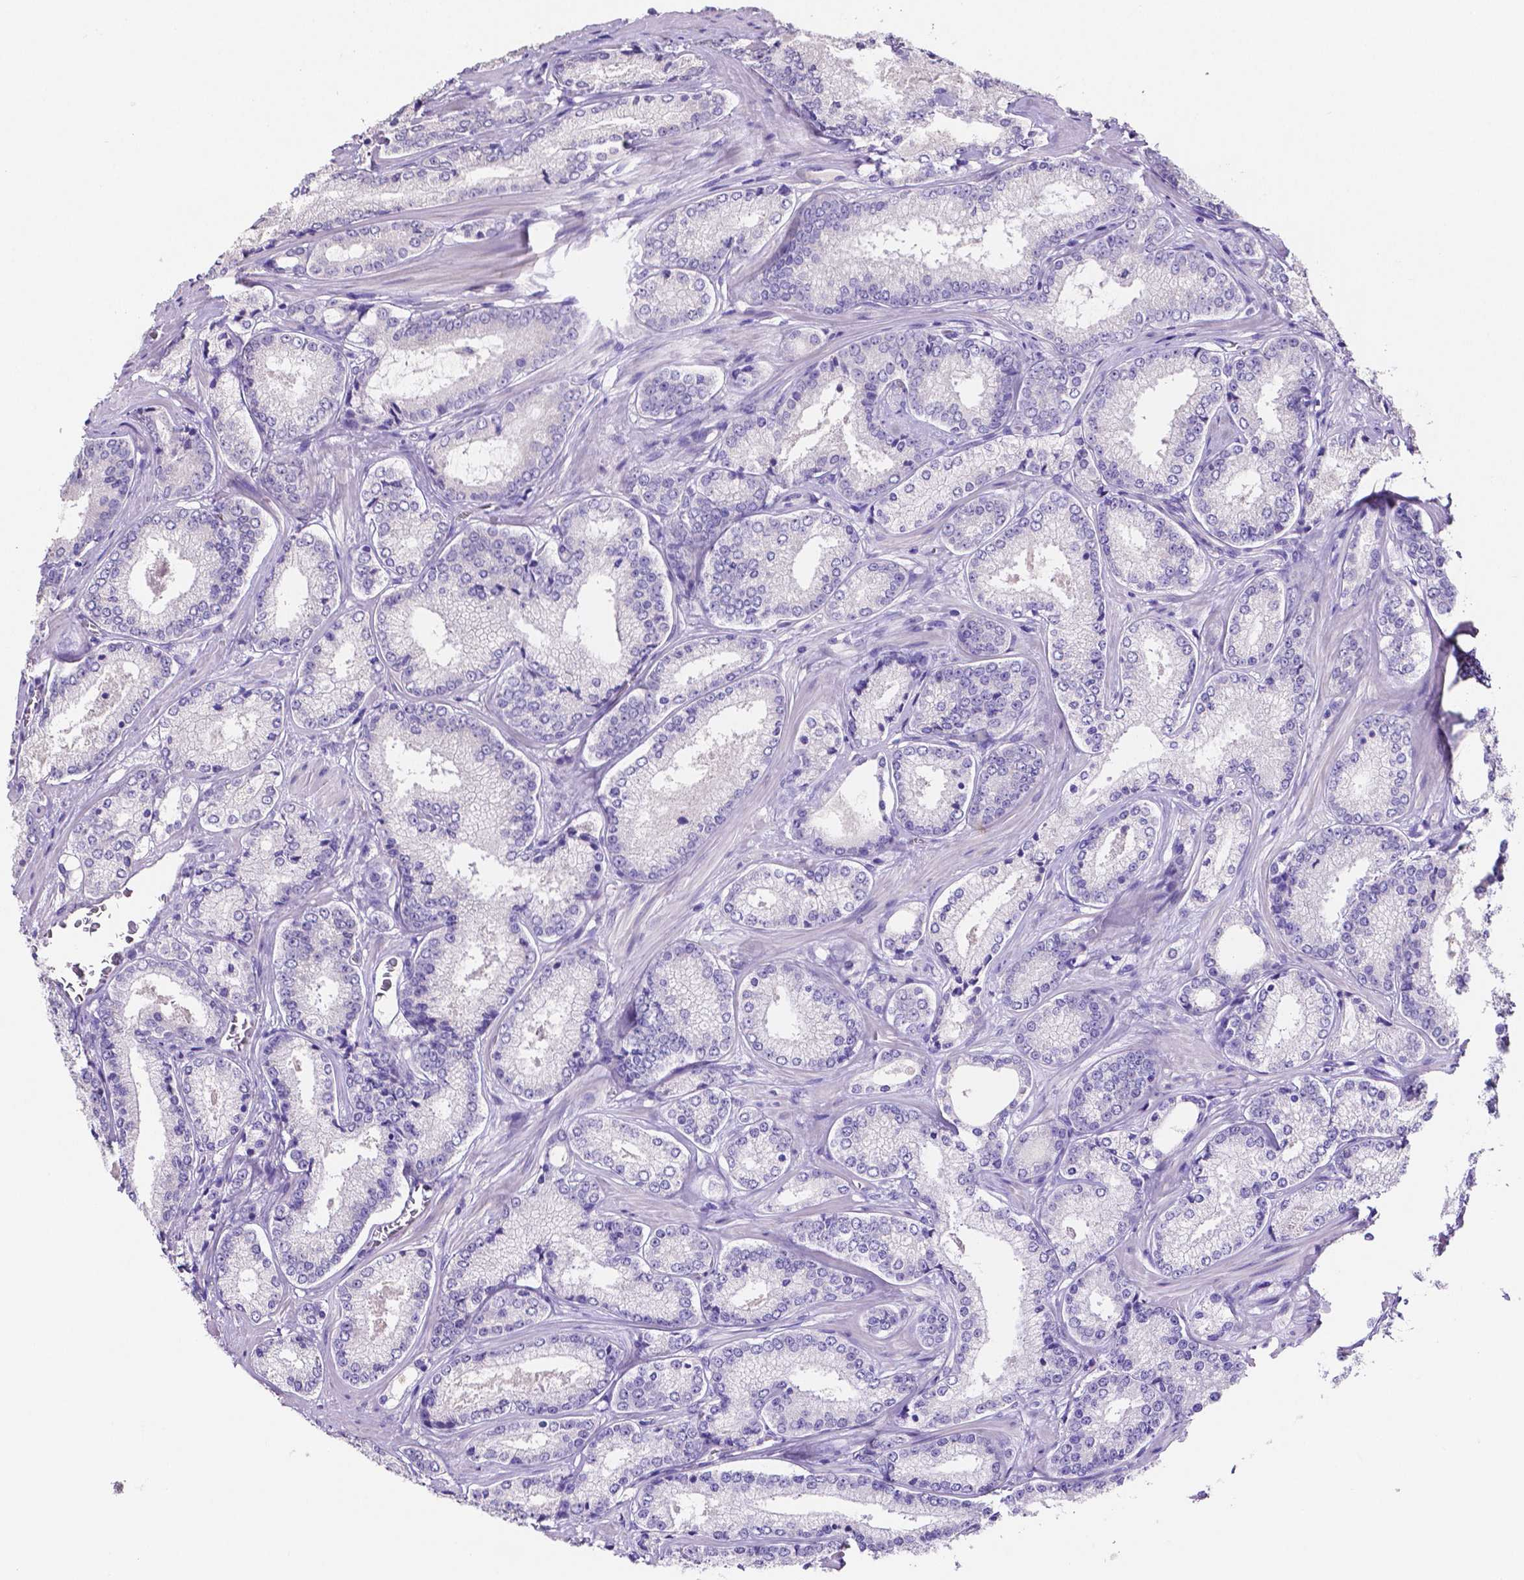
{"staining": {"intensity": "negative", "quantity": "none", "location": "none"}, "tissue": "prostate cancer", "cell_type": "Tumor cells", "image_type": "cancer", "snomed": [{"axis": "morphology", "description": "Adenocarcinoma, Low grade"}, {"axis": "topography", "description": "Prostate"}], "caption": "This is an immunohistochemistry (IHC) photomicrograph of low-grade adenocarcinoma (prostate). There is no staining in tumor cells.", "gene": "SLC22A2", "patient": {"sex": "male", "age": 56}}